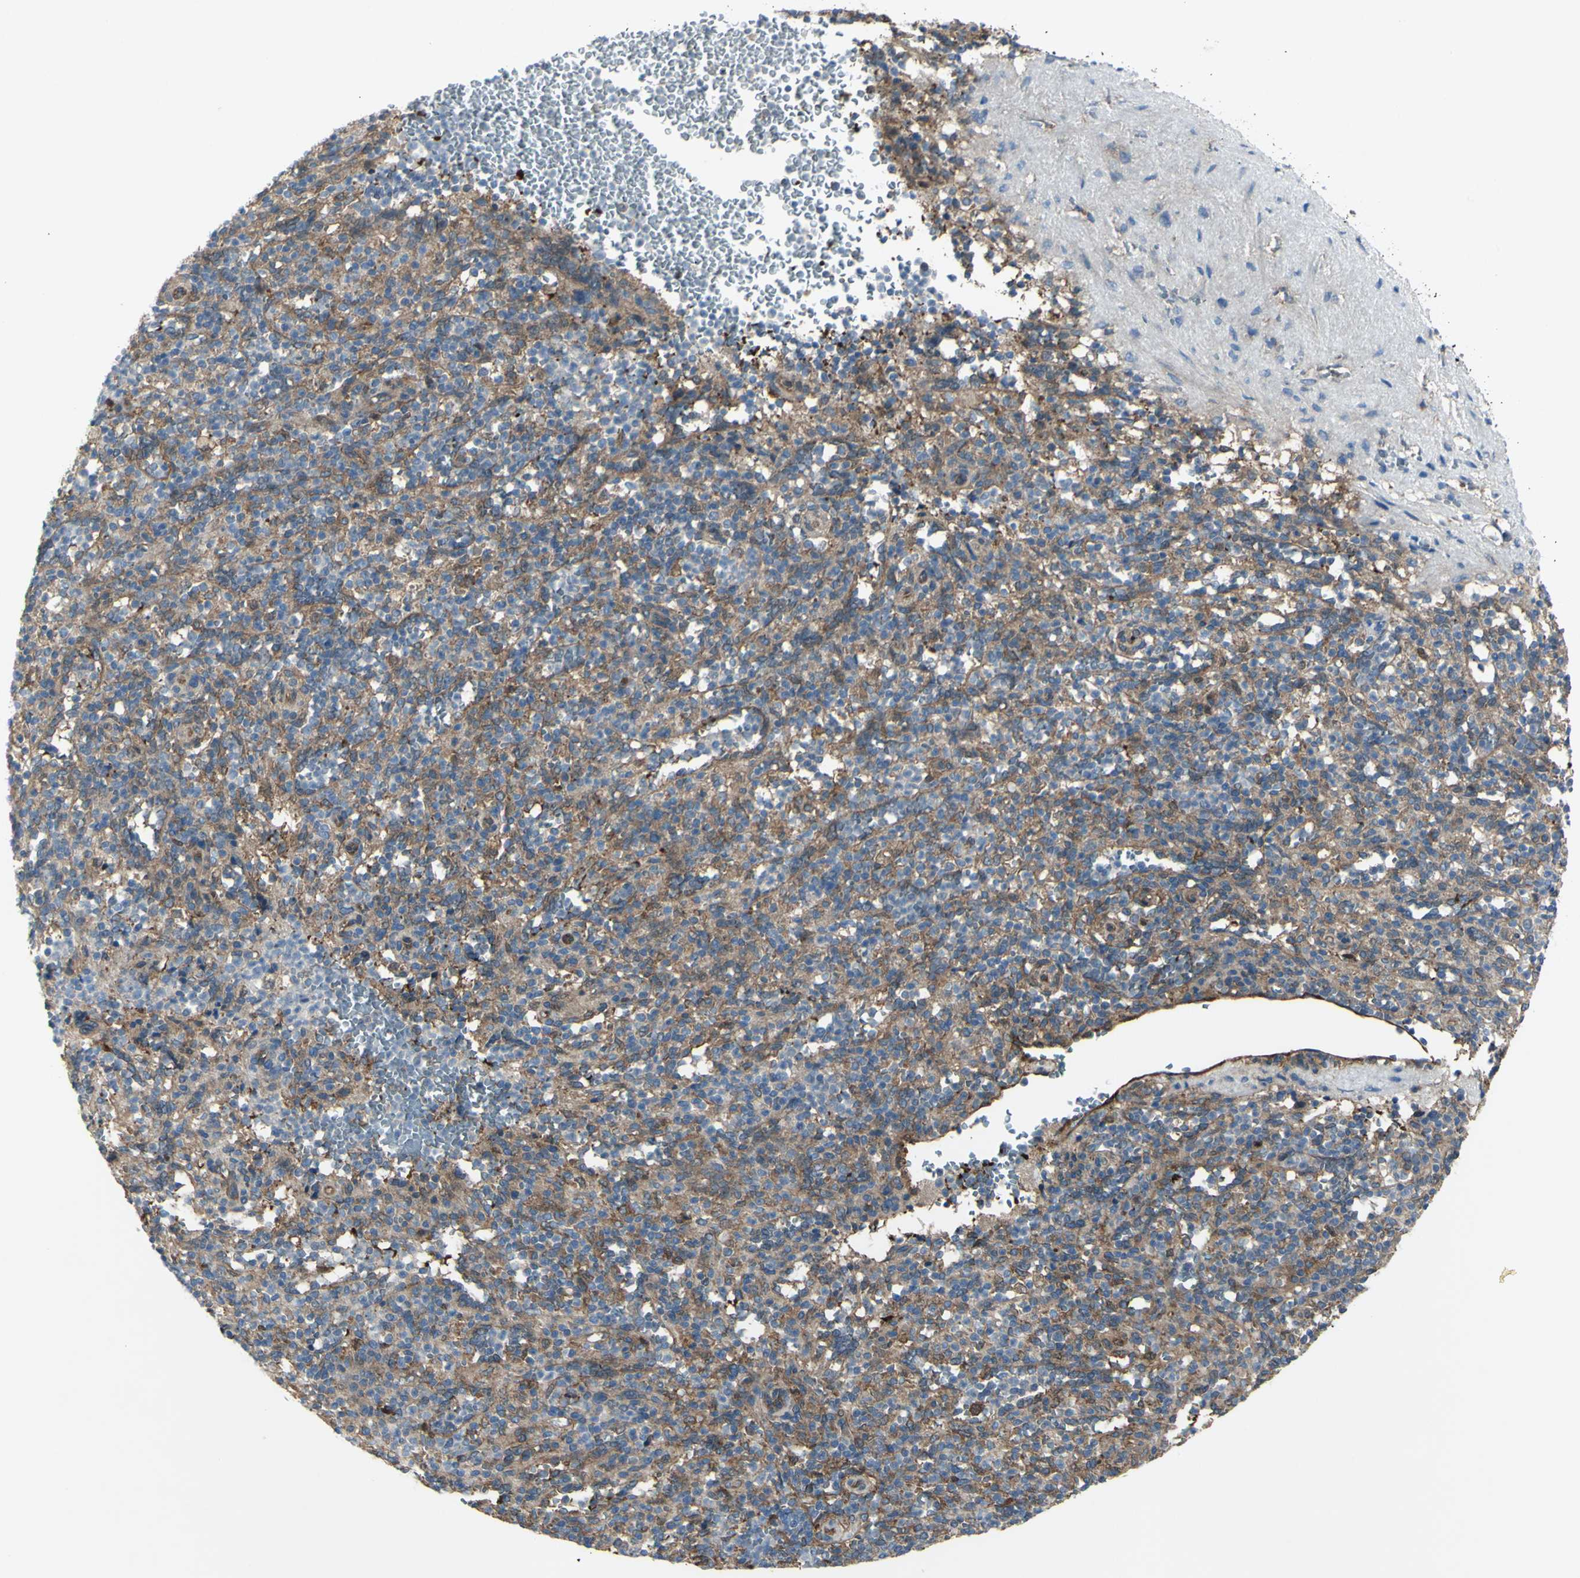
{"staining": {"intensity": "moderate", "quantity": "25%-75%", "location": "cytoplasmic/membranous"}, "tissue": "spleen", "cell_type": "Cells in red pulp", "image_type": "normal", "snomed": [{"axis": "morphology", "description": "Normal tissue, NOS"}, {"axis": "topography", "description": "Spleen"}], "caption": "An IHC image of unremarkable tissue is shown. Protein staining in brown shows moderate cytoplasmic/membranous positivity in spleen within cells in red pulp. Using DAB (brown) and hematoxylin (blue) stains, captured at high magnification using brightfield microscopy.", "gene": "IGSF9B", "patient": {"sex": "female", "age": 74}}